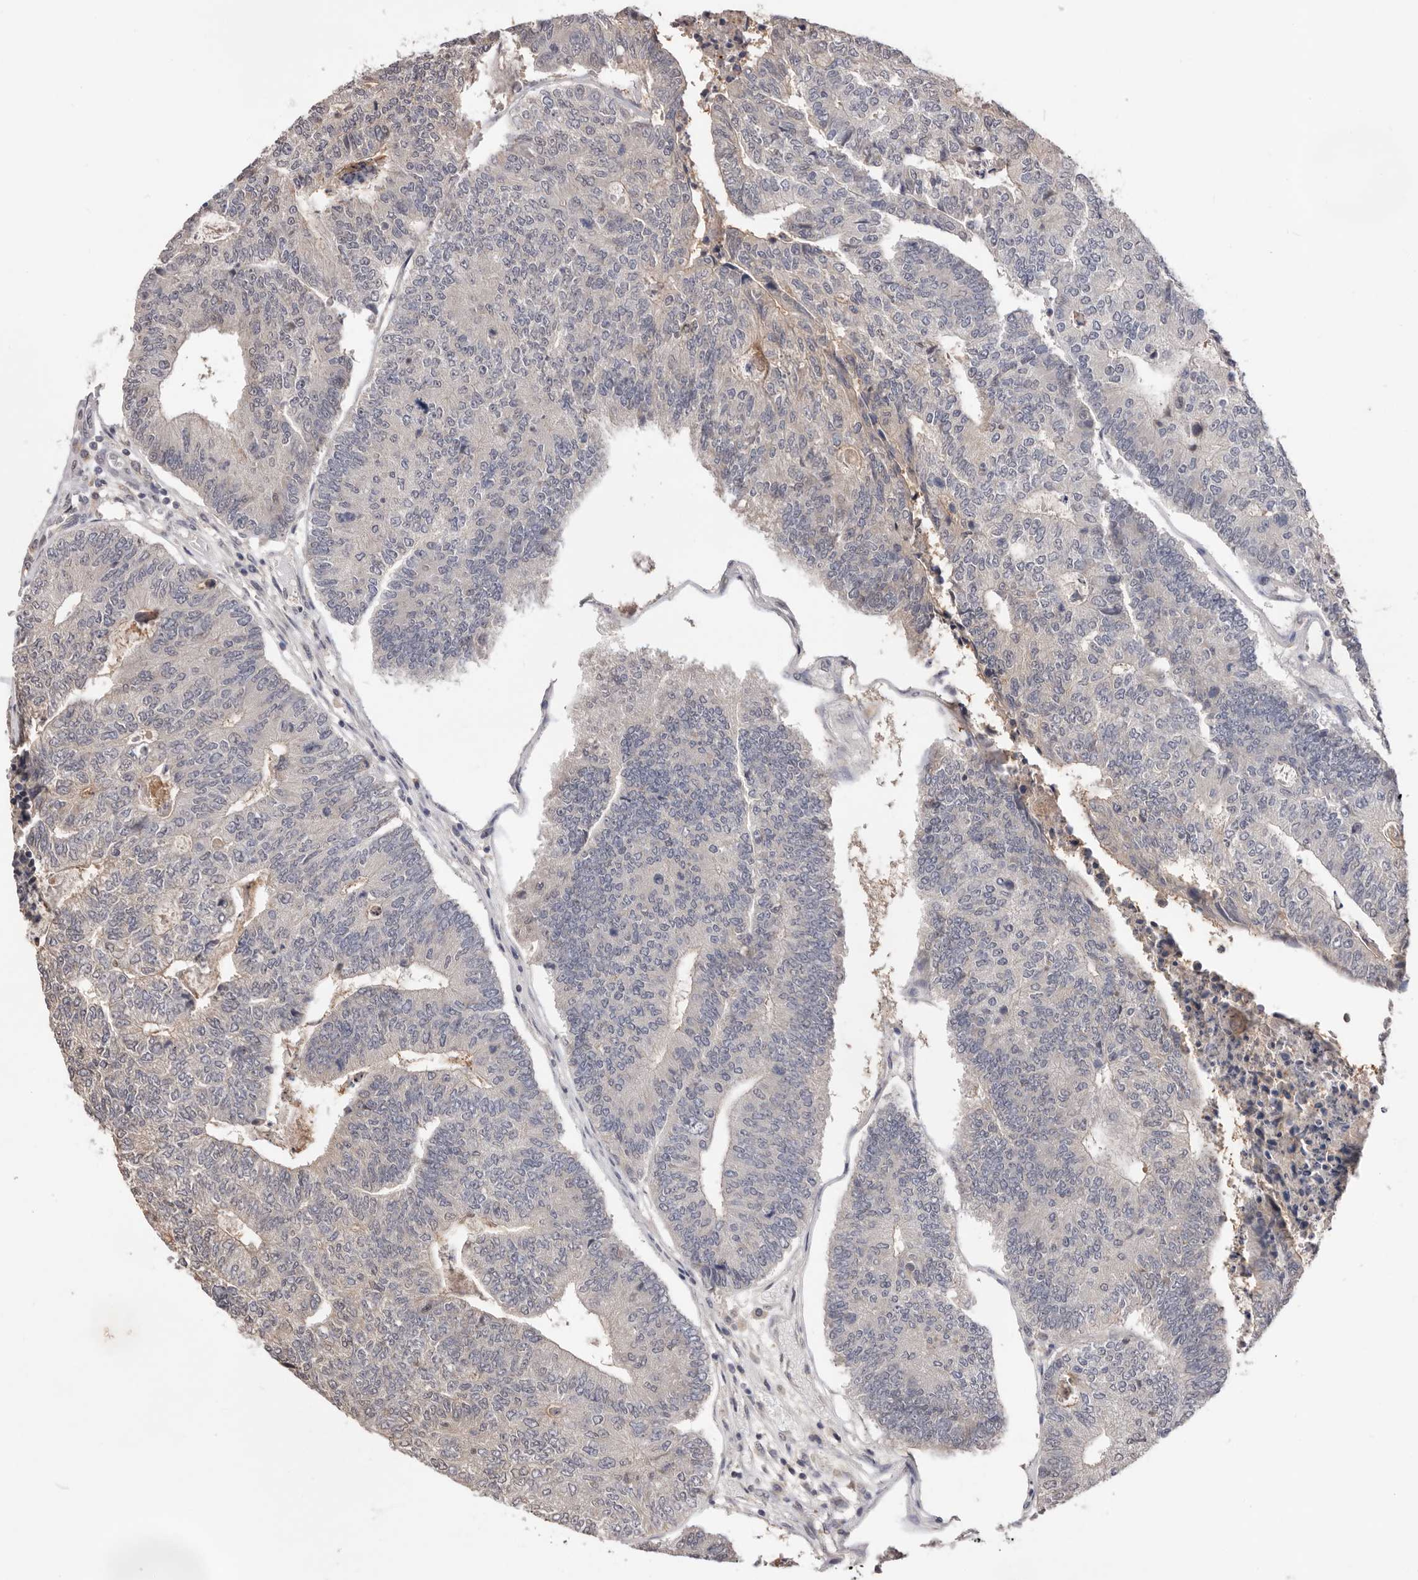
{"staining": {"intensity": "negative", "quantity": "none", "location": "none"}, "tissue": "colorectal cancer", "cell_type": "Tumor cells", "image_type": "cancer", "snomed": [{"axis": "morphology", "description": "Adenocarcinoma, NOS"}, {"axis": "topography", "description": "Colon"}], "caption": "A high-resolution histopathology image shows IHC staining of colorectal cancer, which demonstrates no significant expression in tumor cells.", "gene": "DOP1A", "patient": {"sex": "female", "age": 67}}